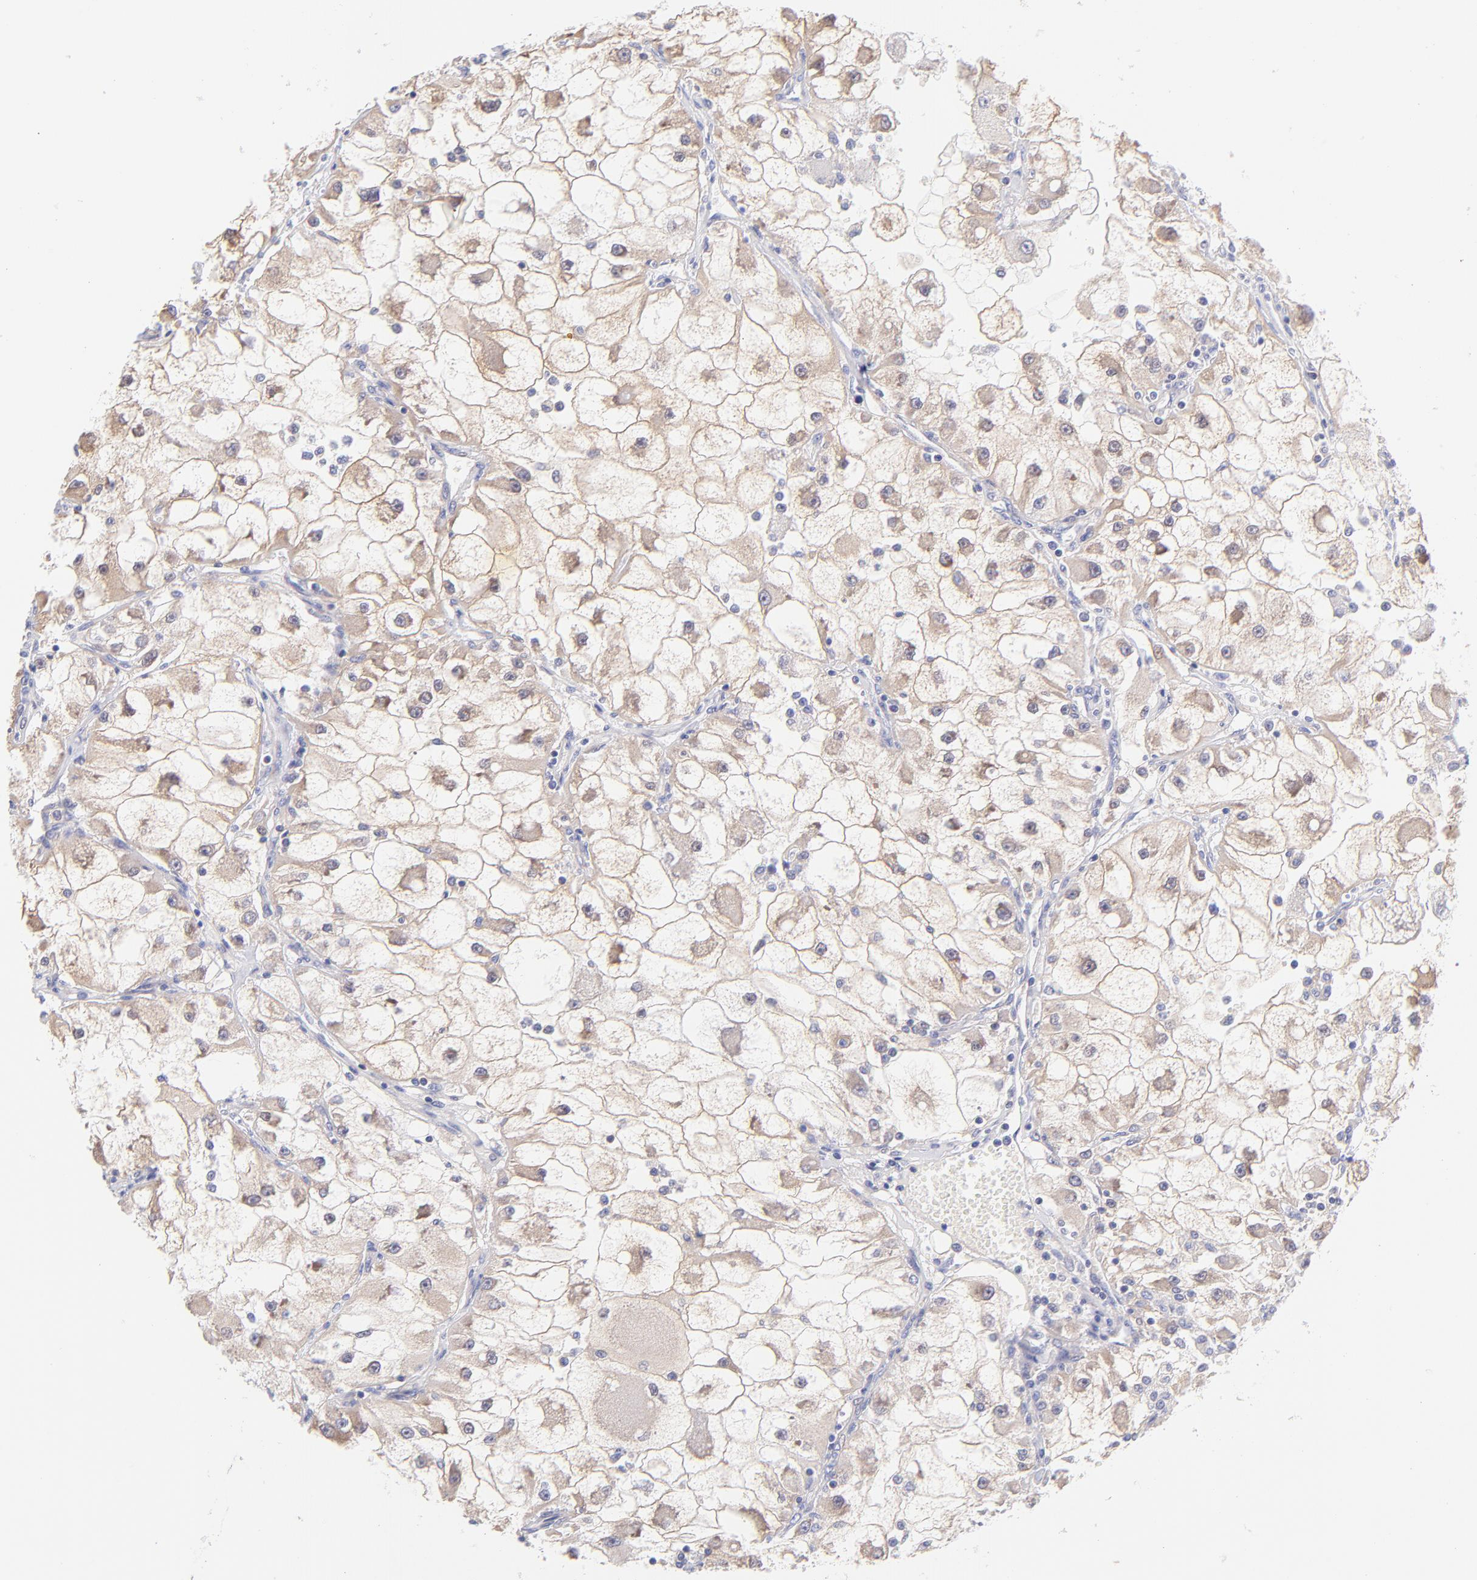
{"staining": {"intensity": "weak", "quantity": ">75%", "location": "cytoplasmic/membranous"}, "tissue": "renal cancer", "cell_type": "Tumor cells", "image_type": "cancer", "snomed": [{"axis": "morphology", "description": "Adenocarcinoma, NOS"}, {"axis": "topography", "description": "Kidney"}], "caption": "Renal adenocarcinoma tissue shows weak cytoplasmic/membranous expression in approximately >75% of tumor cells, visualized by immunohistochemistry.", "gene": "PBDC1", "patient": {"sex": "female", "age": 73}}